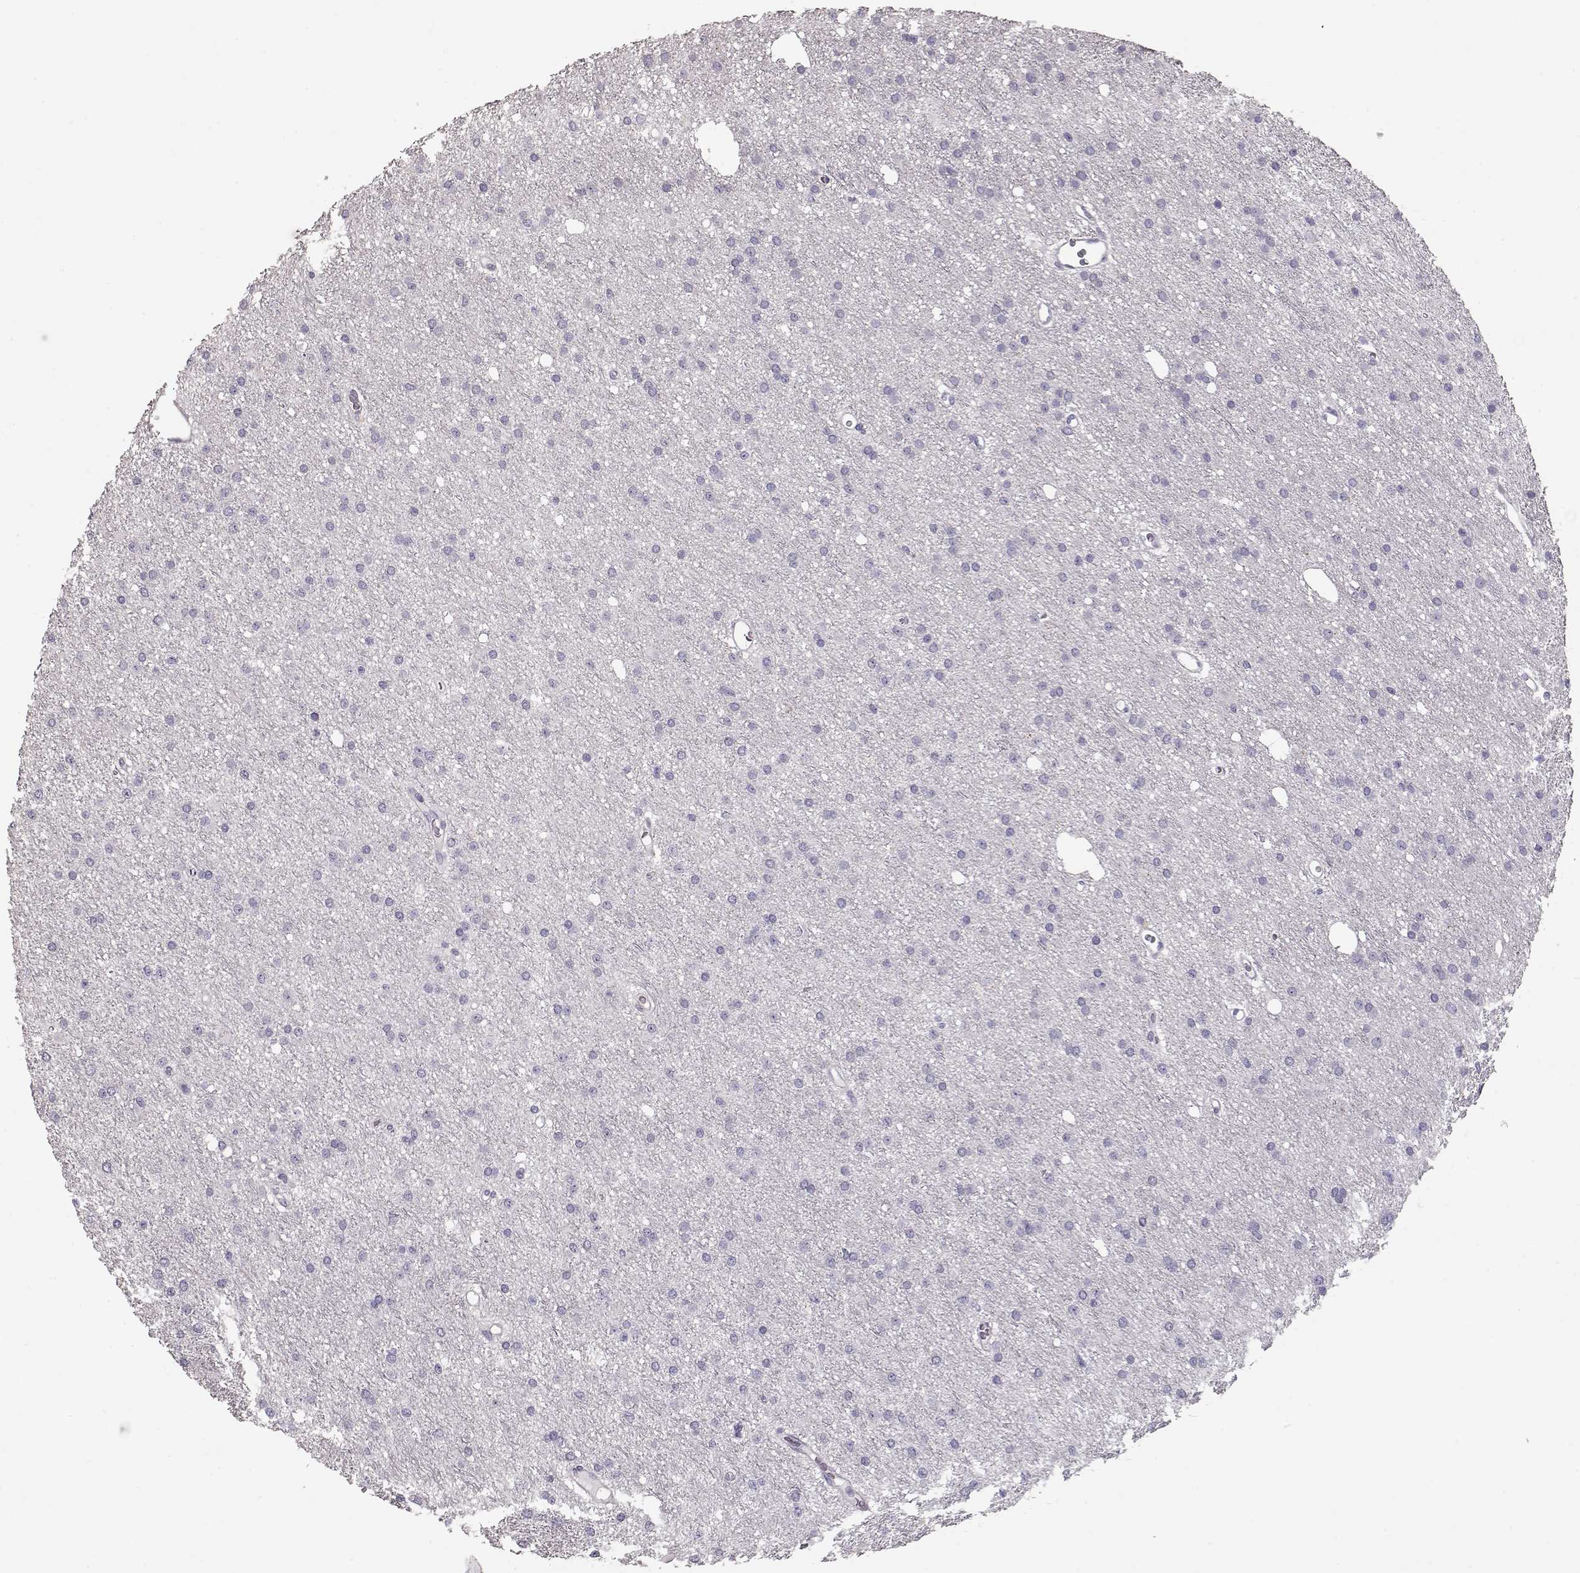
{"staining": {"intensity": "negative", "quantity": "none", "location": "none"}, "tissue": "glioma", "cell_type": "Tumor cells", "image_type": "cancer", "snomed": [{"axis": "morphology", "description": "Glioma, malignant, Low grade"}, {"axis": "topography", "description": "Brain"}], "caption": "Tumor cells are negative for brown protein staining in malignant glioma (low-grade).", "gene": "SLC18A1", "patient": {"sex": "male", "age": 27}}